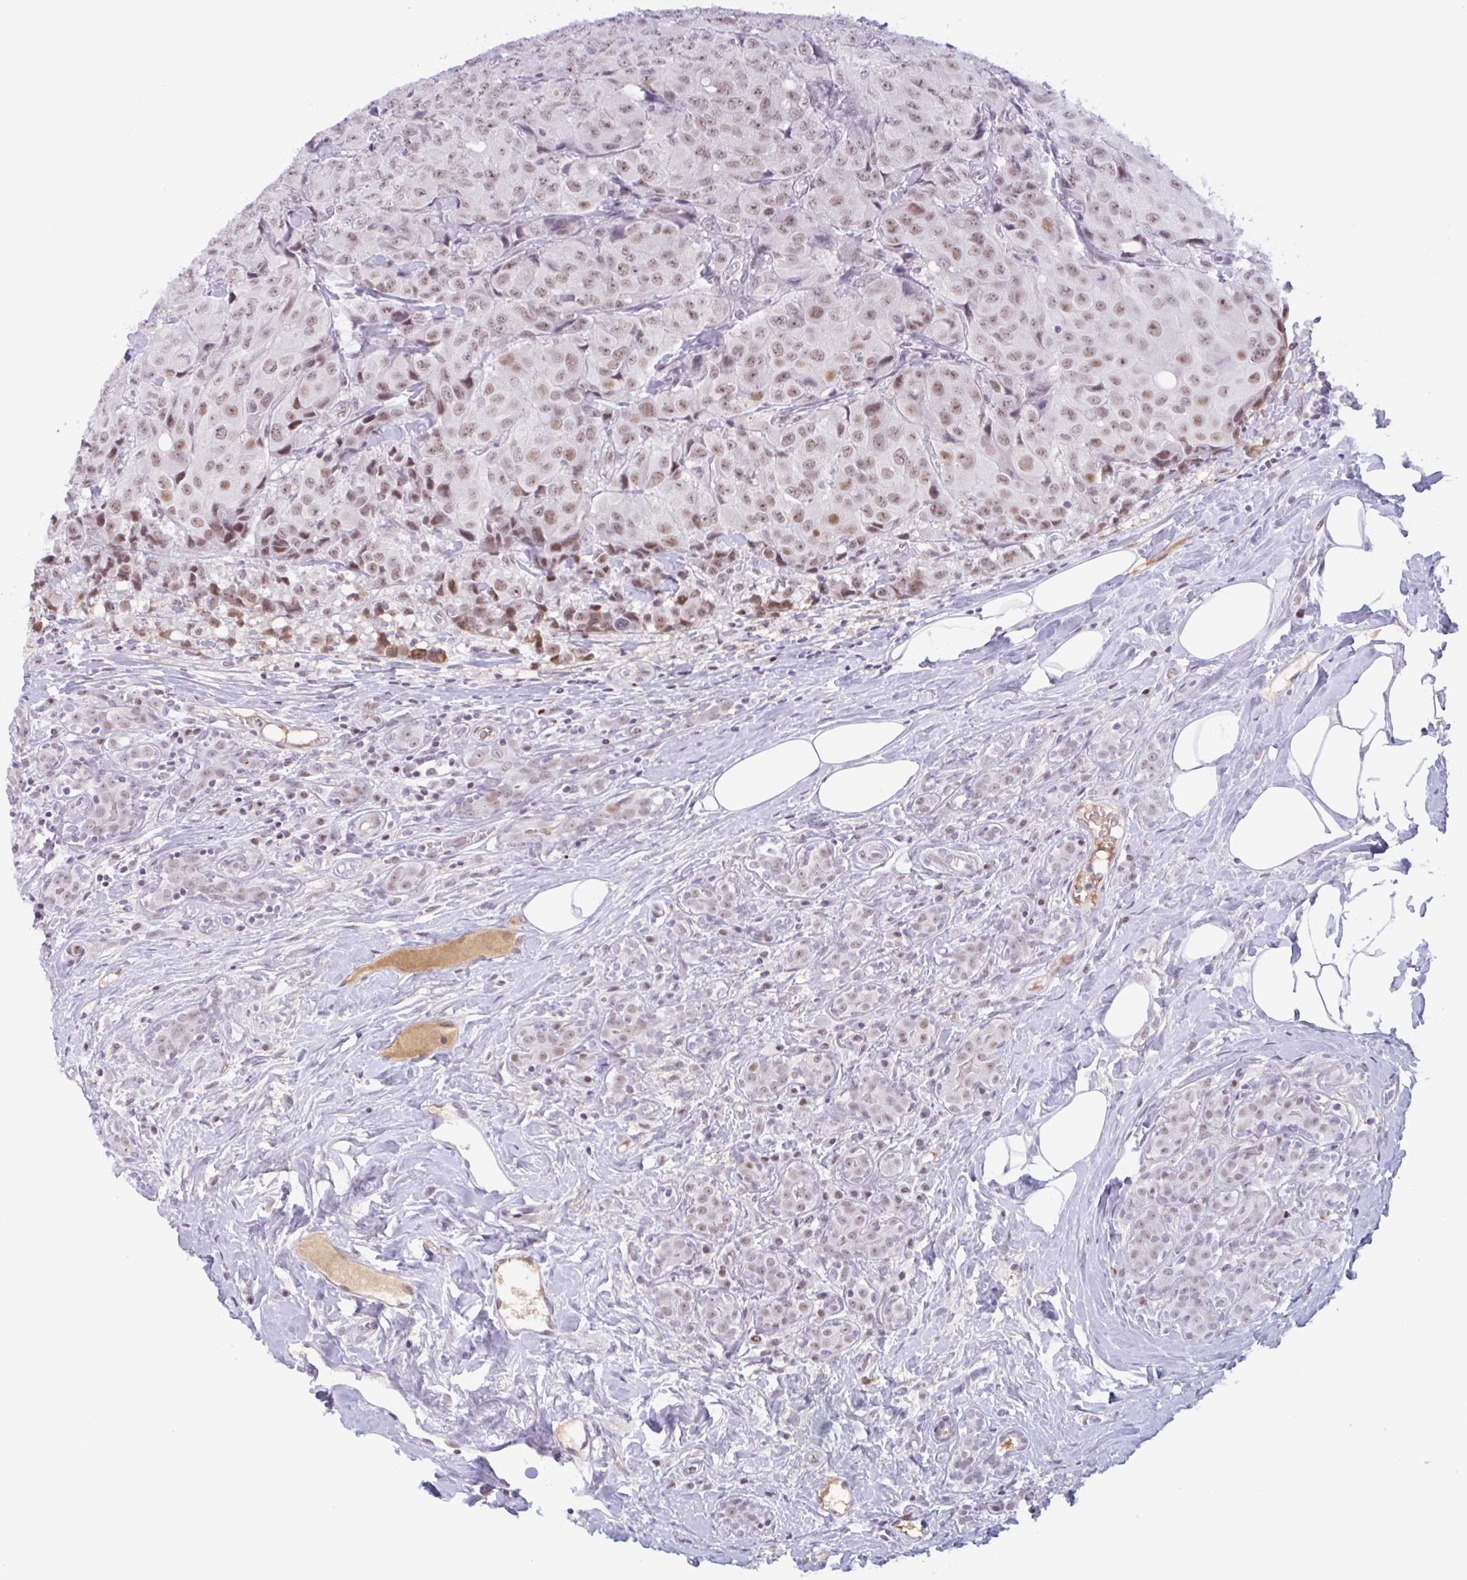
{"staining": {"intensity": "moderate", "quantity": "25%-75%", "location": "nuclear"}, "tissue": "breast cancer", "cell_type": "Tumor cells", "image_type": "cancer", "snomed": [{"axis": "morphology", "description": "Duct carcinoma"}, {"axis": "topography", "description": "Breast"}], "caption": "Protein staining of breast cancer (infiltrating ductal carcinoma) tissue shows moderate nuclear positivity in approximately 25%-75% of tumor cells.", "gene": "PLG", "patient": {"sex": "female", "age": 43}}